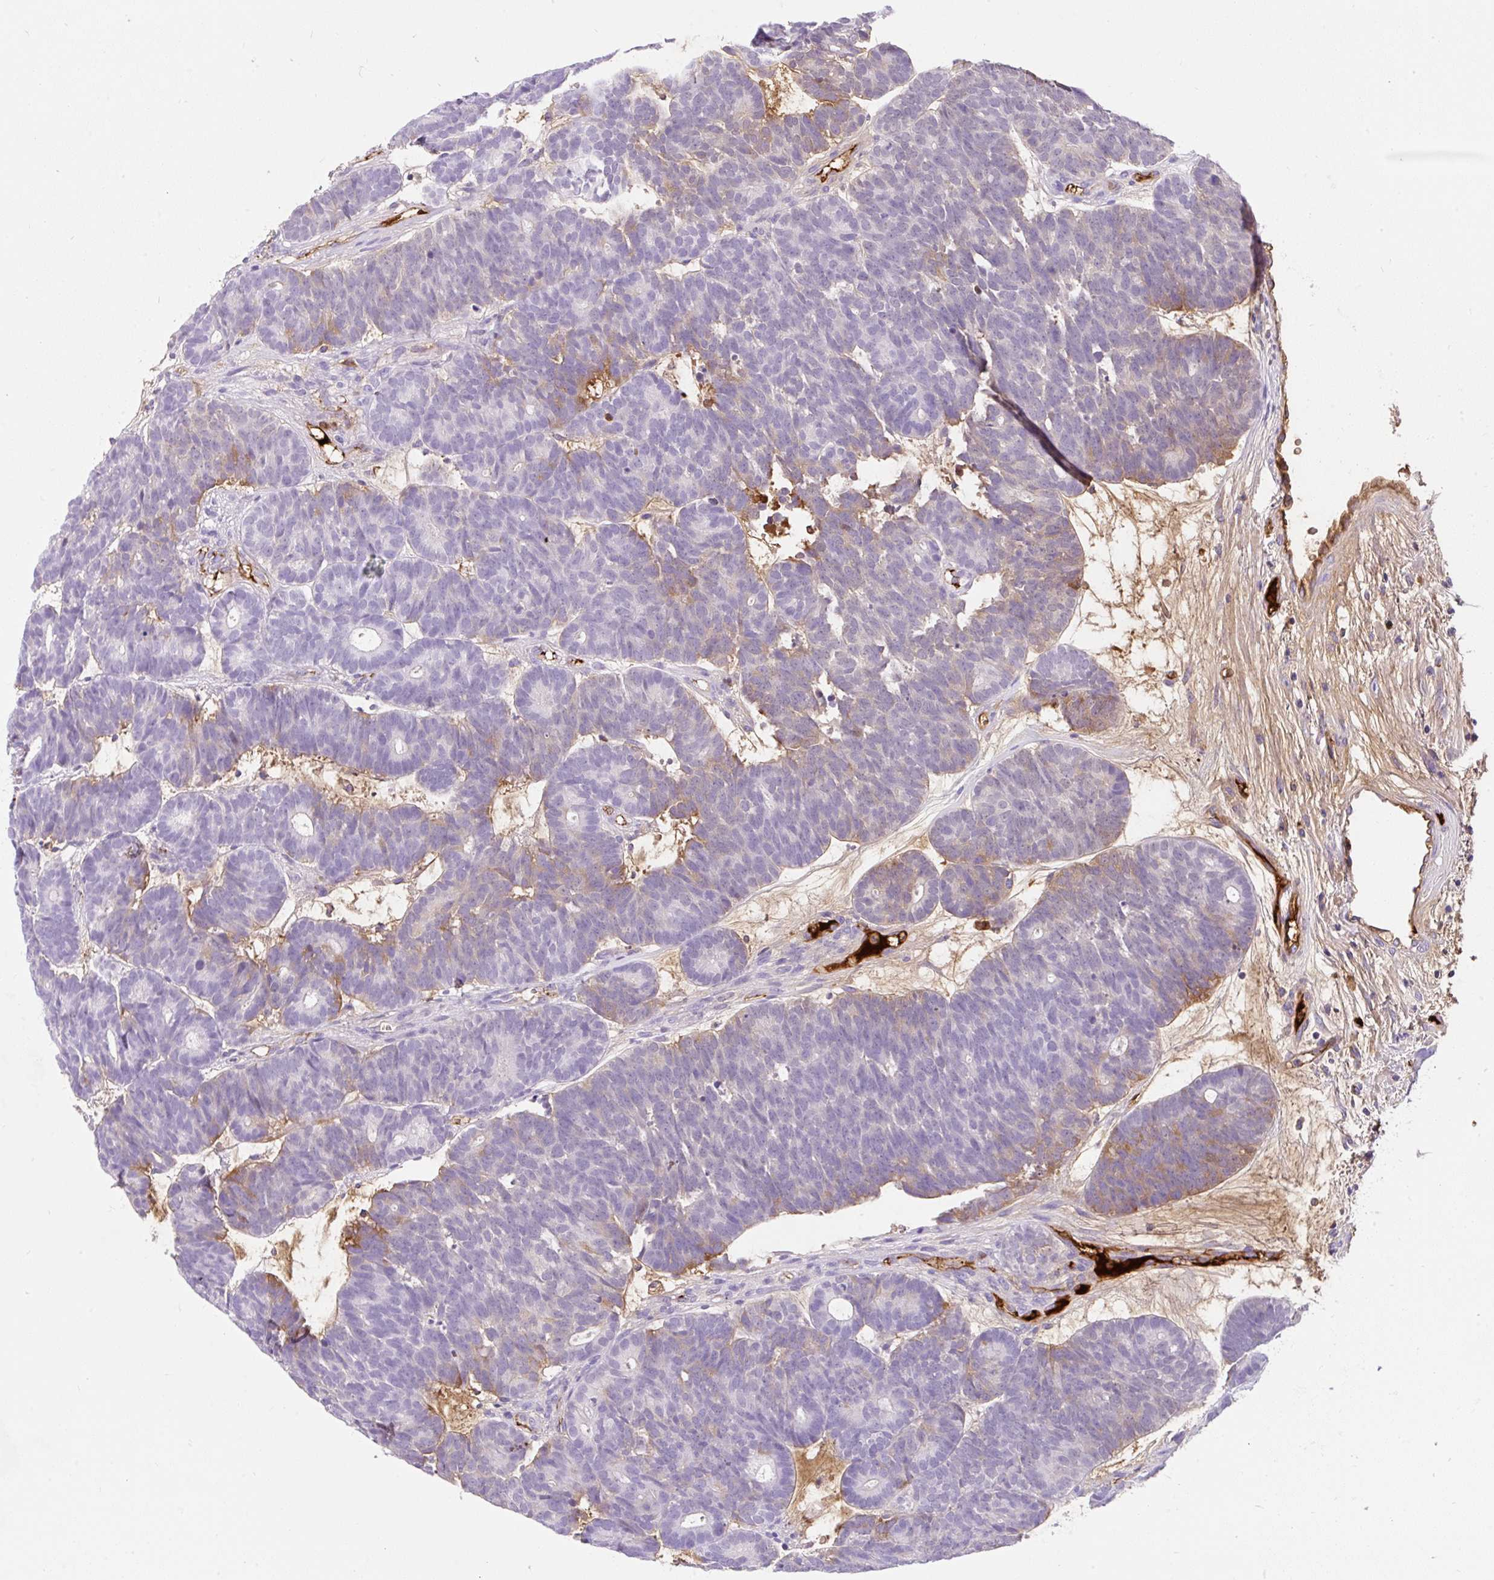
{"staining": {"intensity": "weak", "quantity": "25%-75%", "location": "cytoplasmic/membranous"}, "tissue": "head and neck cancer", "cell_type": "Tumor cells", "image_type": "cancer", "snomed": [{"axis": "morphology", "description": "Adenocarcinoma, NOS"}, {"axis": "topography", "description": "Head-Neck"}], "caption": "Head and neck adenocarcinoma was stained to show a protein in brown. There is low levels of weak cytoplasmic/membranous expression in about 25%-75% of tumor cells.", "gene": "APOC4-APOC2", "patient": {"sex": "female", "age": 81}}